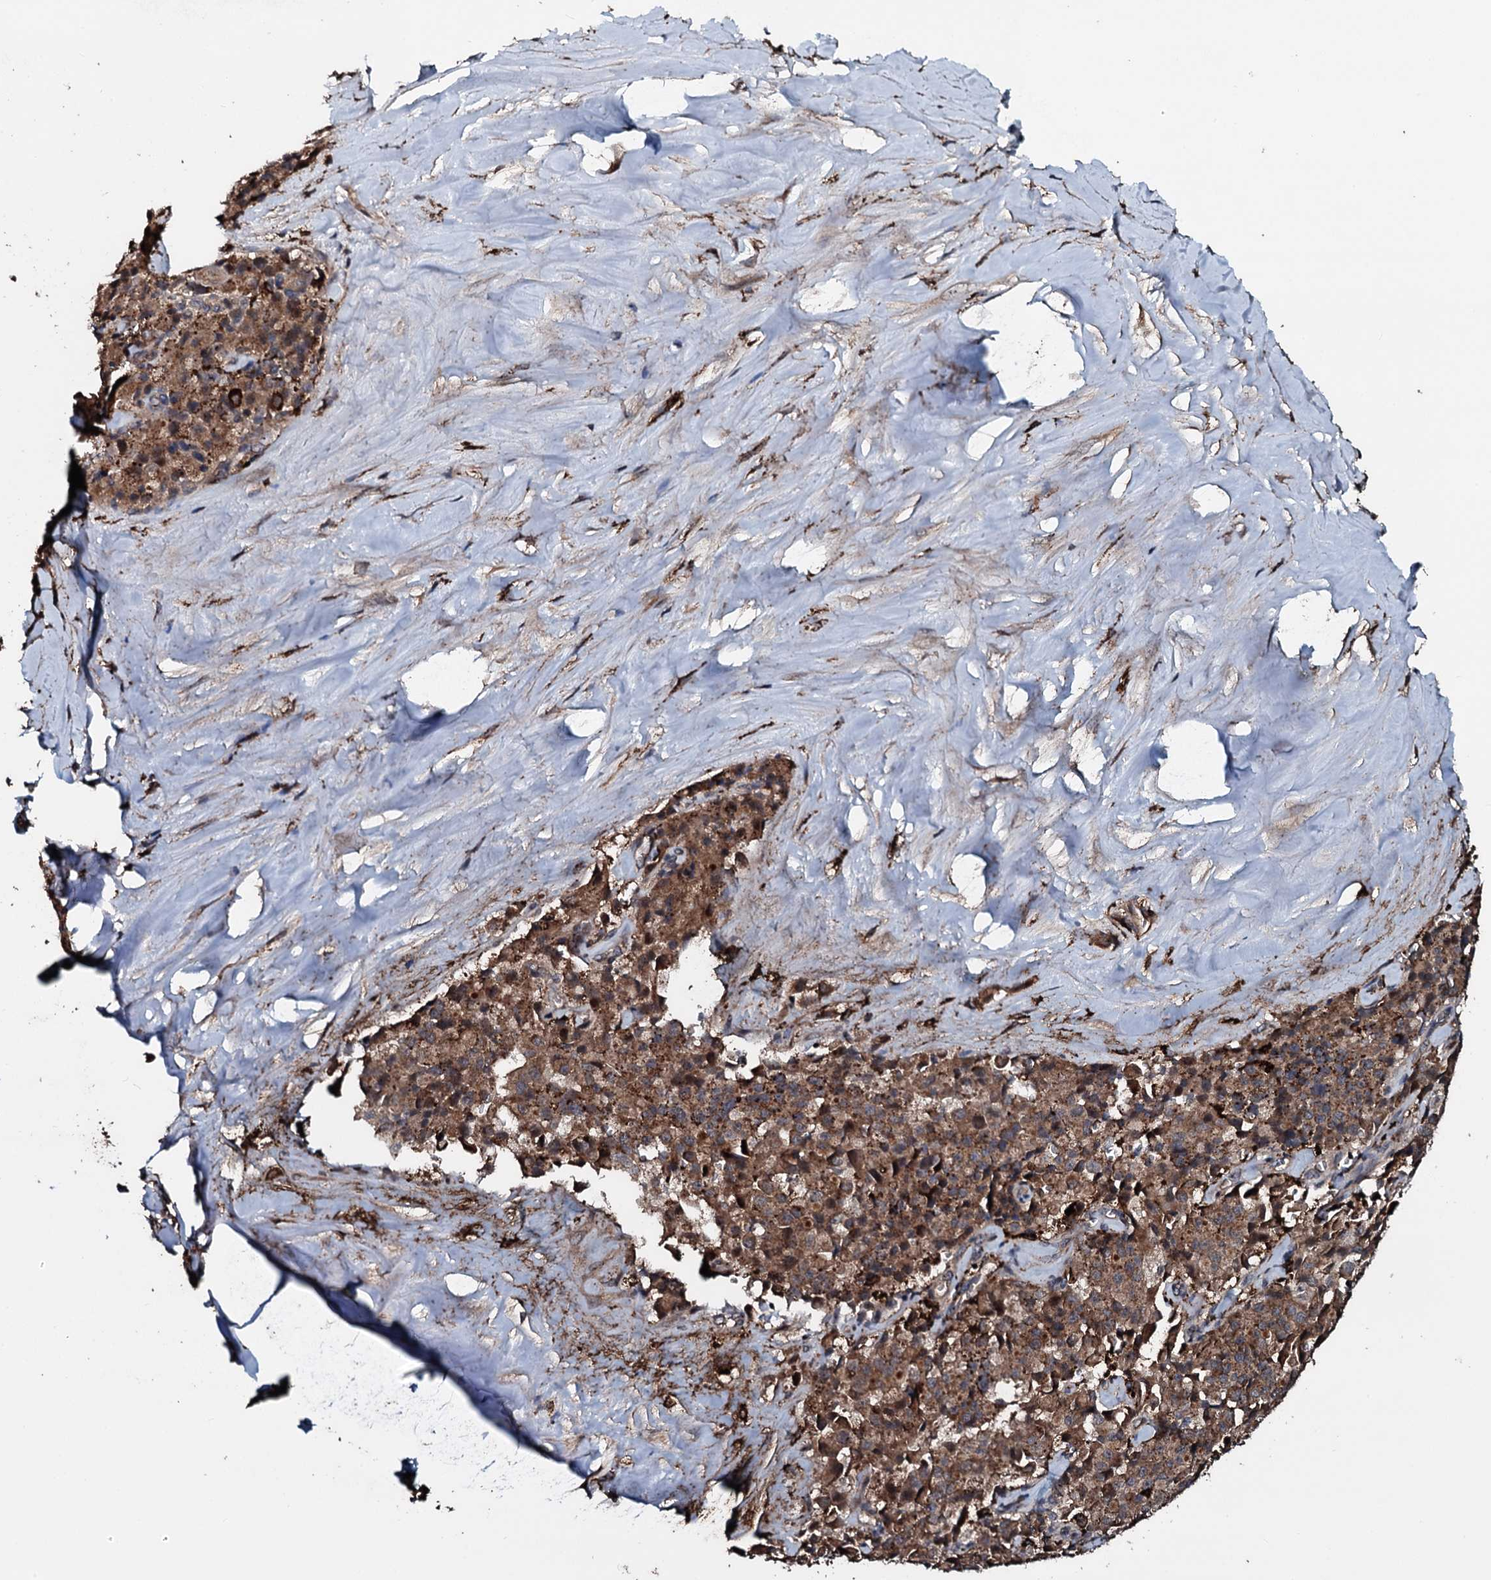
{"staining": {"intensity": "moderate", "quantity": ">75%", "location": "cytoplasmic/membranous"}, "tissue": "pancreatic cancer", "cell_type": "Tumor cells", "image_type": "cancer", "snomed": [{"axis": "morphology", "description": "Adenocarcinoma, NOS"}, {"axis": "topography", "description": "Pancreas"}], "caption": "High-magnification brightfield microscopy of pancreatic adenocarcinoma stained with DAB (3,3'-diaminobenzidine) (brown) and counterstained with hematoxylin (blue). tumor cells exhibit moderate cytoplasmic/membranous expression is identified in approximately>75% of cells. (IHC, brightfield microscopy, high magnification).", "gene": "TPGS2", "patient": {"sex": "male", "age": 65}}